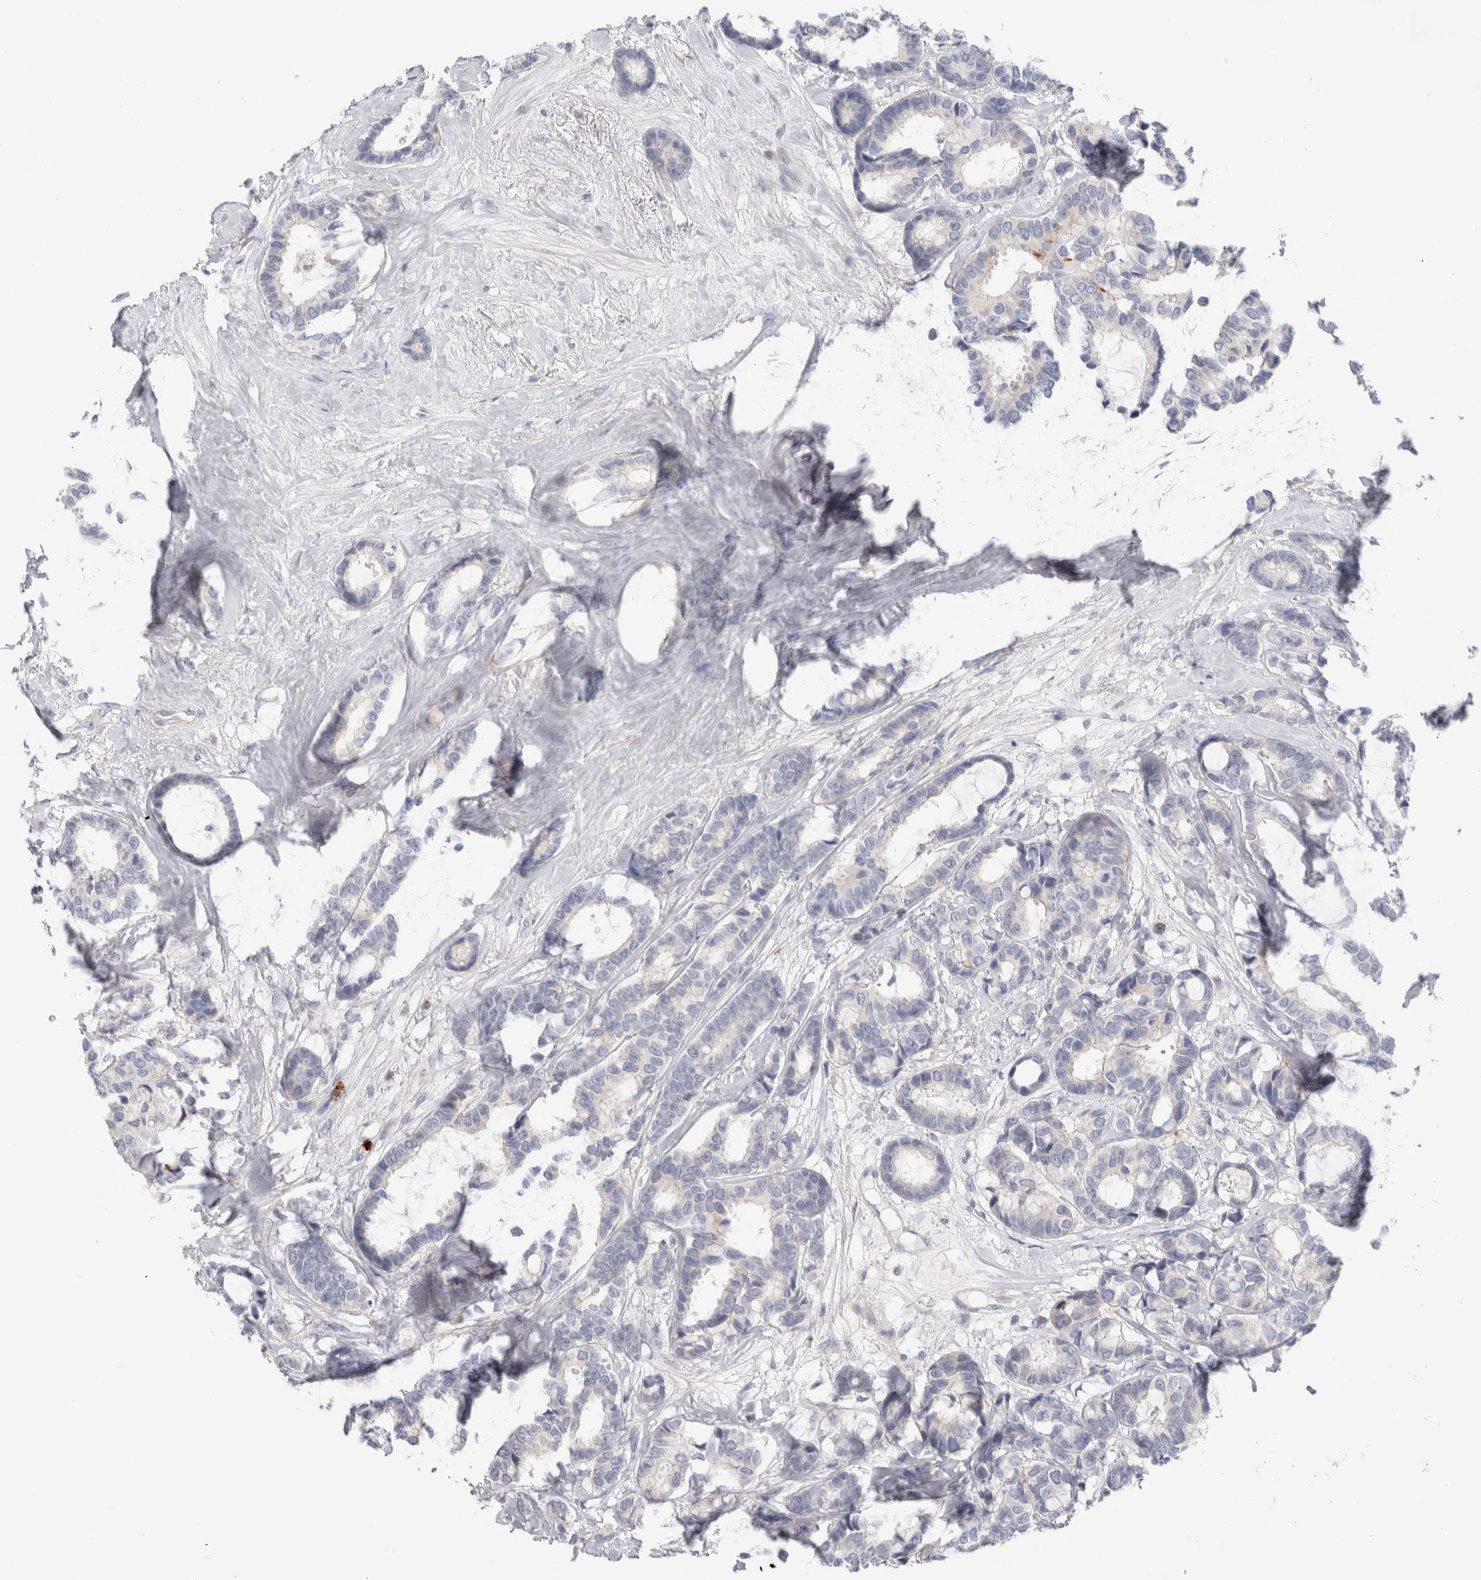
{"staining": {"intensity": "negative", "quantity": "none", "location": "none"}, "tissue": "breast cancer", "cell_type": "Tumor cells", "image_type": "cancer", "snomed": [{"axis": "morphology", "description": "Duct carcinoma"}, {"axis": "topography", "description": "Breast"}], "caption": "This is a micrograph of IHC staining of breast cancer, which shows no expression in tumor cells. (Immunohistochemistry, brightfield microscopy, high magnification).", "gene": "SPINK2", "patient": {"sex": "female", "age": 87}}